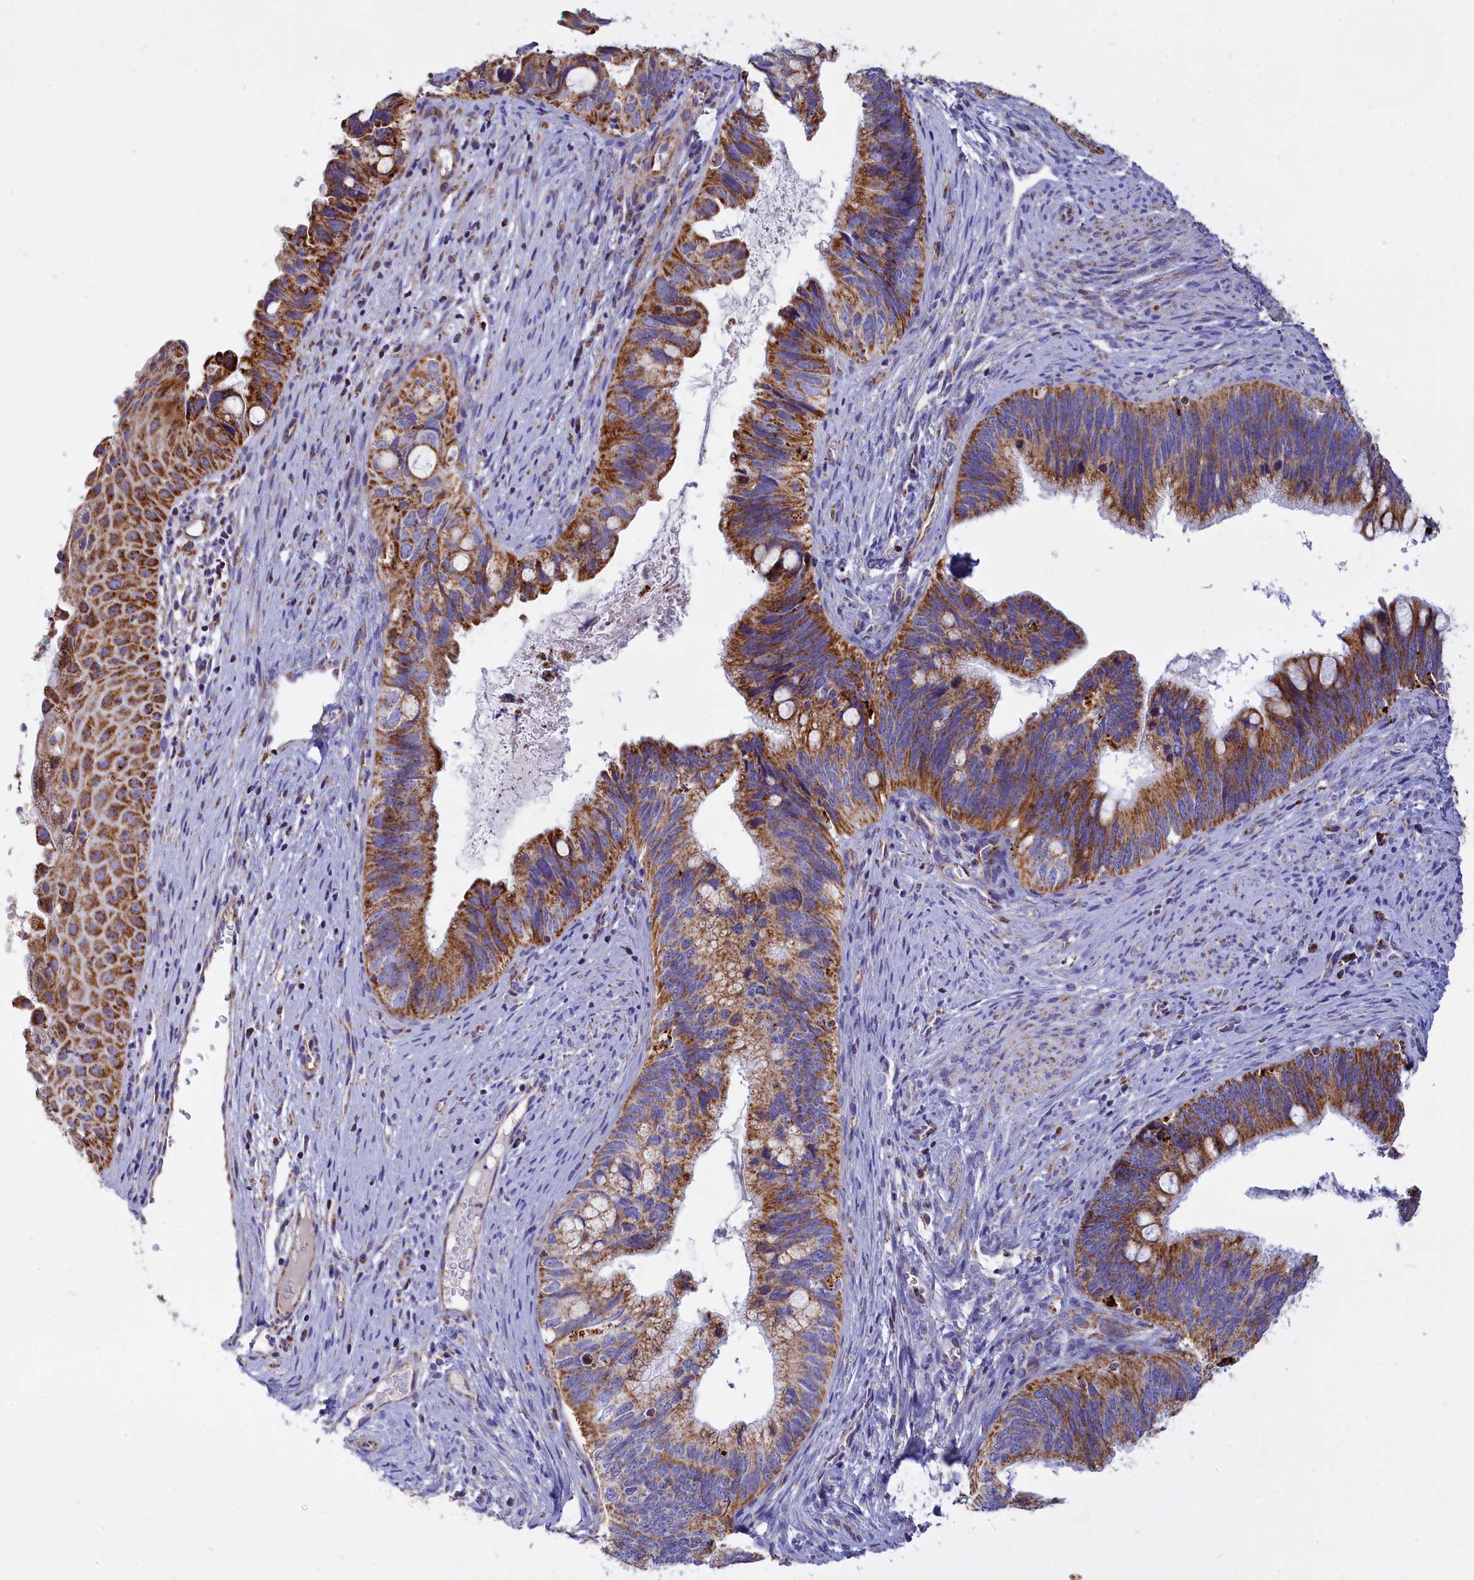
{"staining": {"intensity": "strong", "quantity": ">75%", "location": "cytoplasmic/membranous"}, "tissue": "cervical cancer", "cell_type": "Tumor cells", "image_type": "cancer", "snomed": [{"axis": "morphology", "description": "Adenocarcinoma, NOS"}, {"axis": "topography", "description": "Cervix"}], "caption": "DAB (3,3'-diaminobenzidine) immunohistochemical staining of human cervical cancer (adenocarcinoma) exhibits strong cytoplasmic/membranous protein positivity in about >75% of tumor cells.", "gene": "VDAC2", "patient": {"sex": "female", "age": 42}}